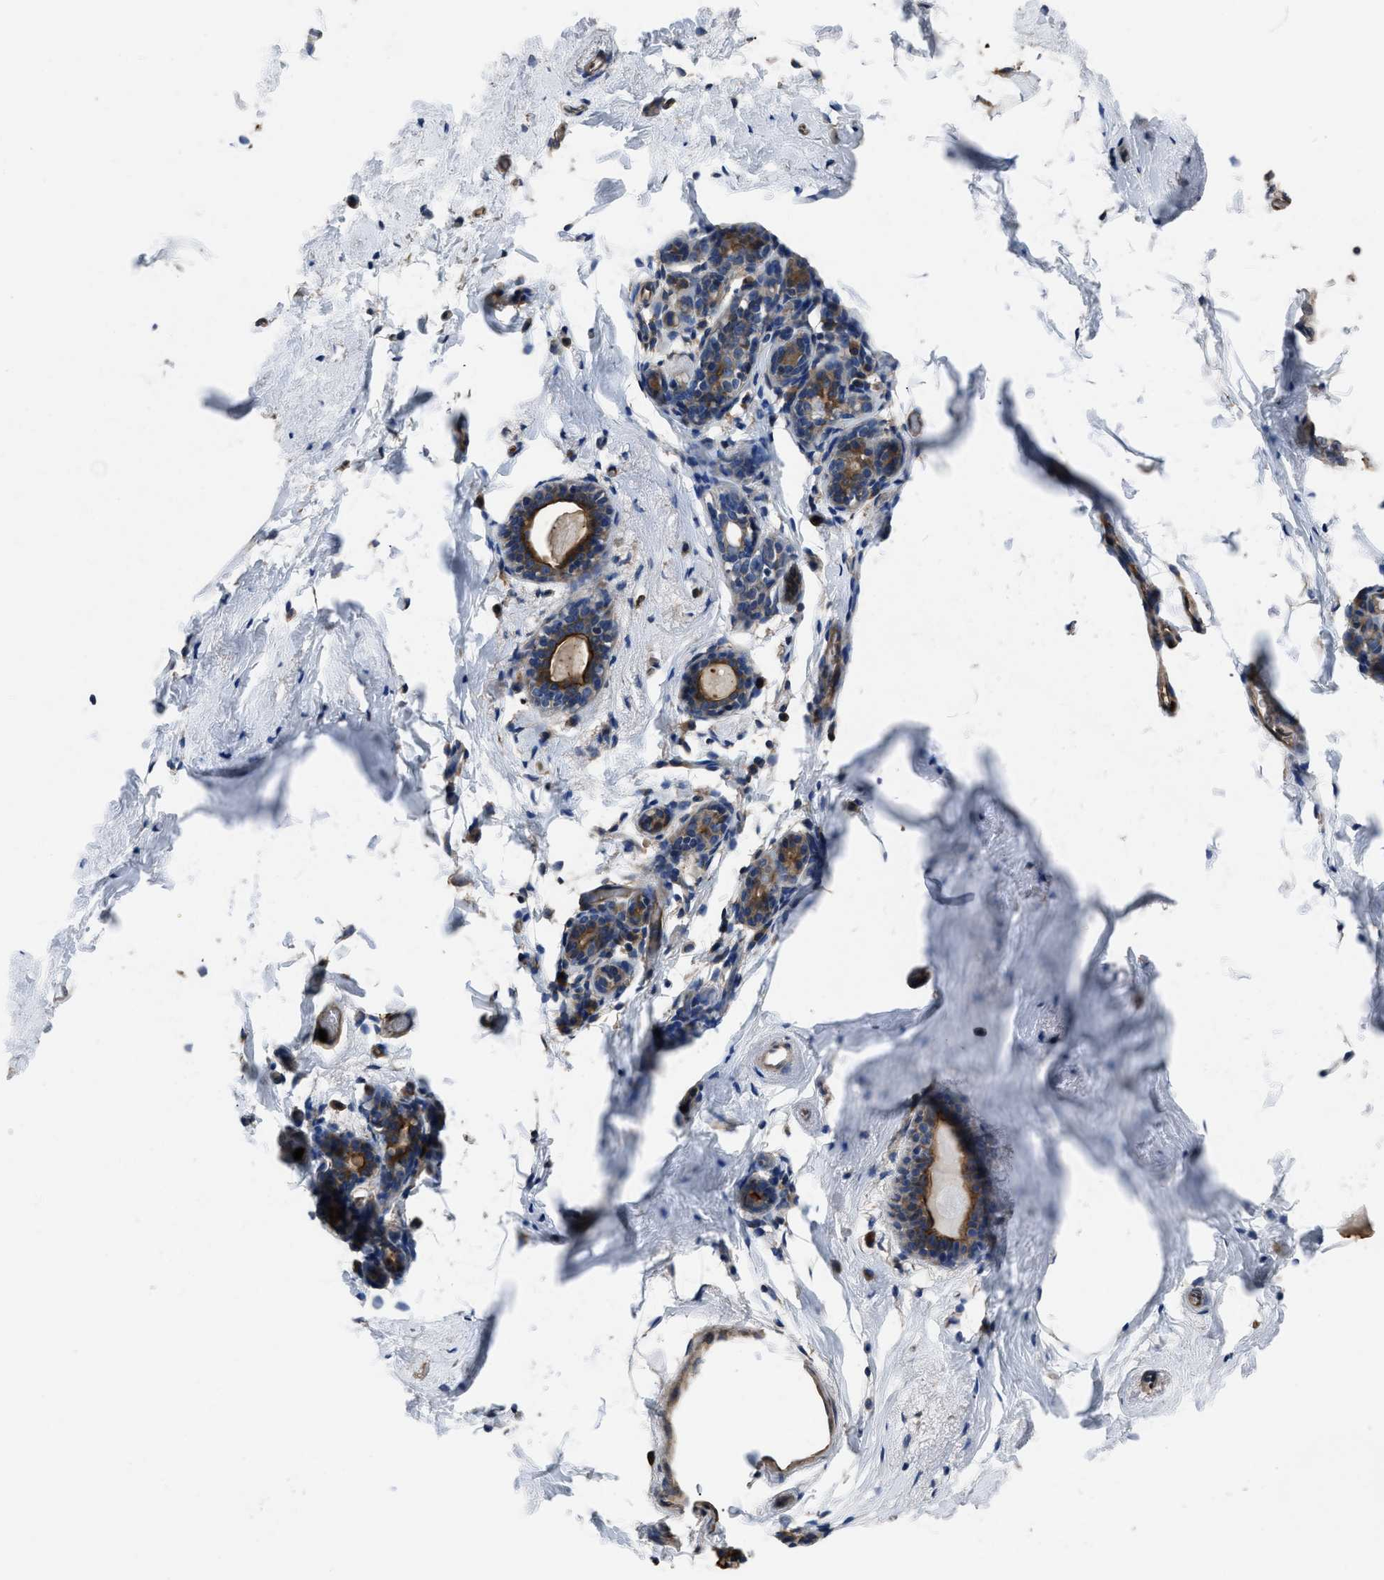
{"staining": {"intensity": "weak", "quantity": ">75%", "location": "cytoplasmic/membranous"}, "tissue": "breast", "cell_type": "Adipocytes", "image_type": "normal", "snomed": [{"axis": "morphology", "description": "Normal tissue, NOS"}, {"axis": "topography", "description": "Breast"}], "caption": "A low amount of weak cytoplasmic/membranous expression is present in about >75% of adipocytes in normal breast. (Brightfield microscopy of DAB IHC at high magnification).", "gene": "ANGPT1", "patient": {"sex": "female", "age": 62}}